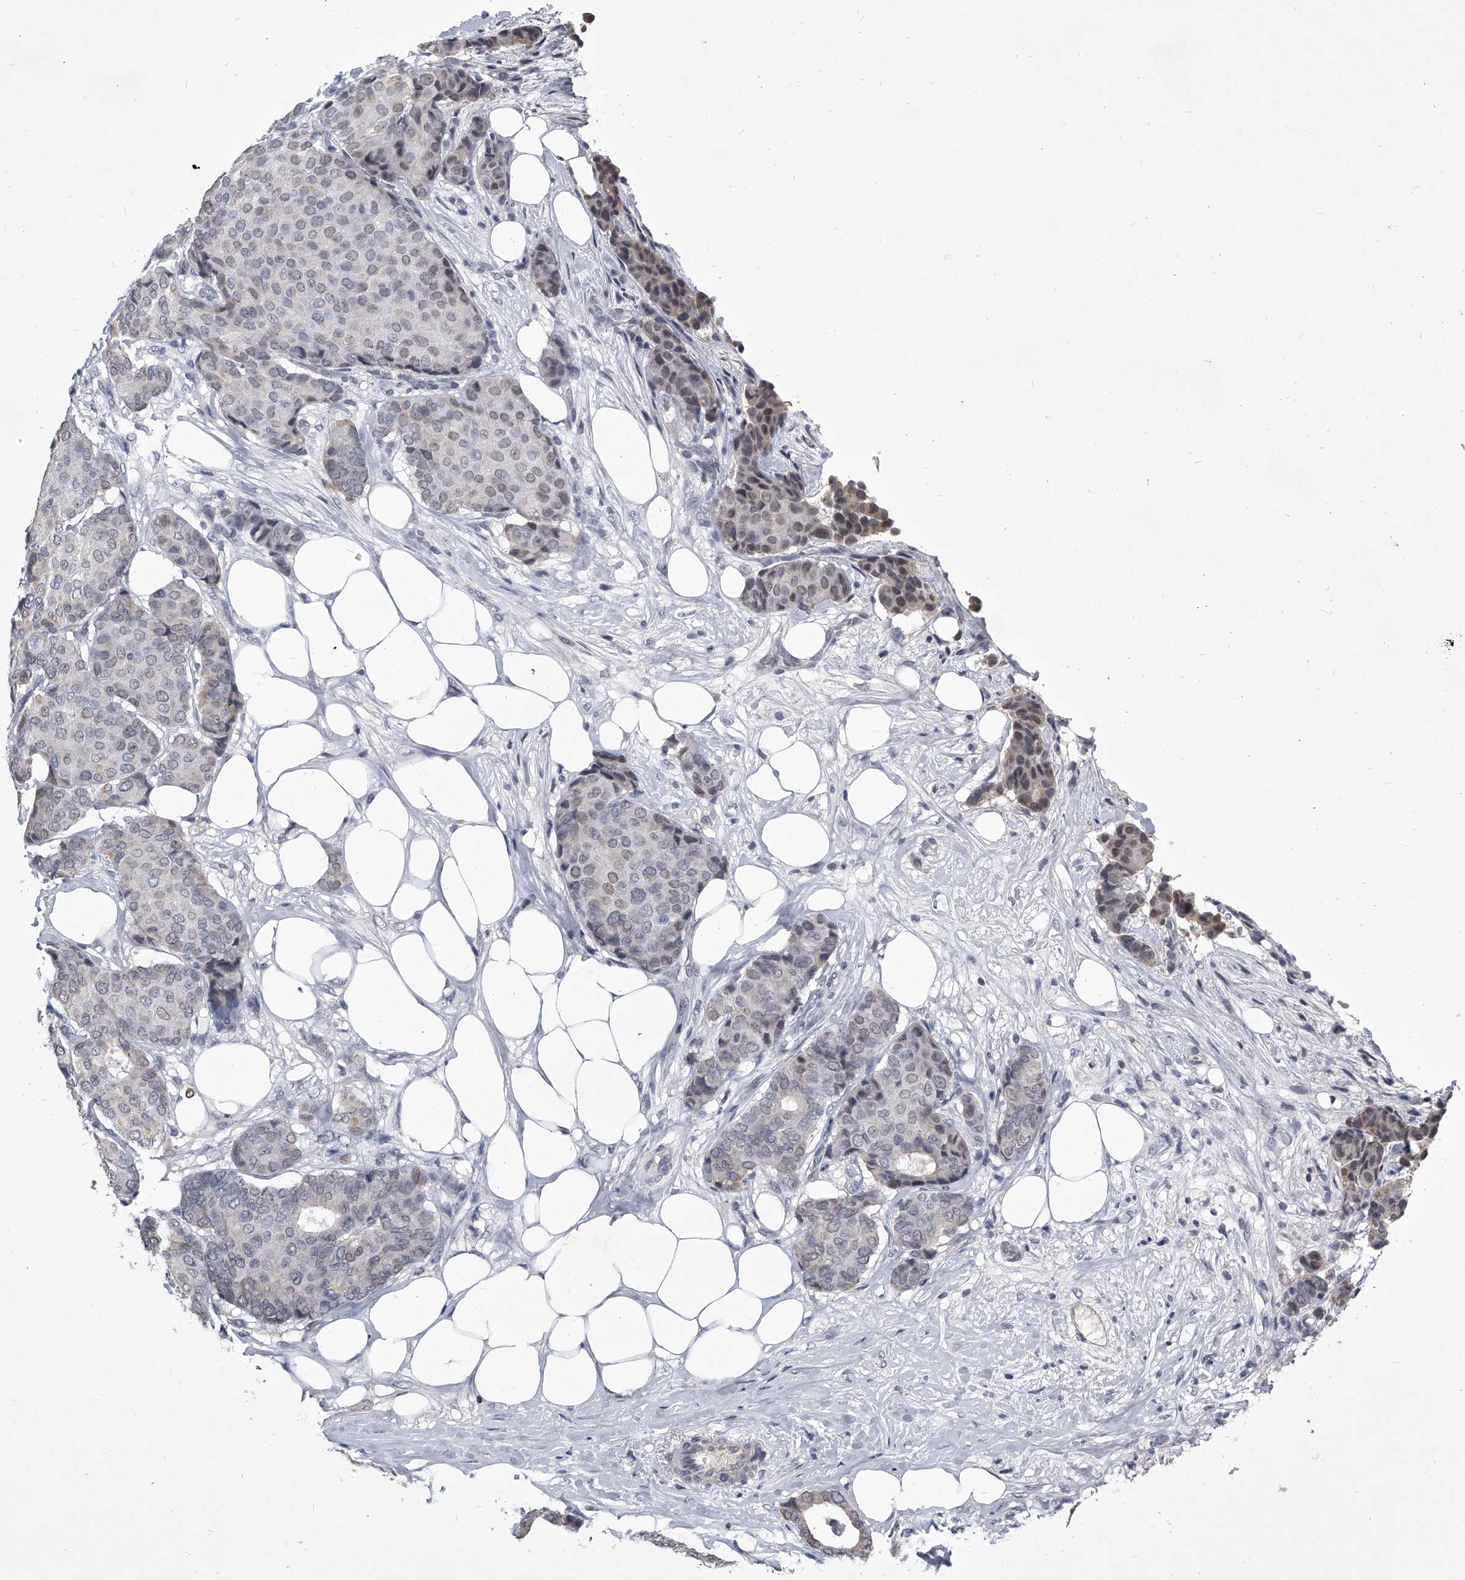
{"staining": {"intensity": "weak", "quantity": "<25%", "location": "nuclear"}, "tissue": "breast cancer", "cell_type": "Tumor cells", "image_type": "cancer", "snomed": [{"axis": "morphology", "description": "Duct carcinoma"}, {"axis": "topography", "description": "Breast"}], "caption": "Photomicrograph shows no protein positivity in tumor cells of infiltrating ductal carcinoma (breast) tissue.", "gene": "ZNF76", "patient": {"sex": "female", "age": 75}}